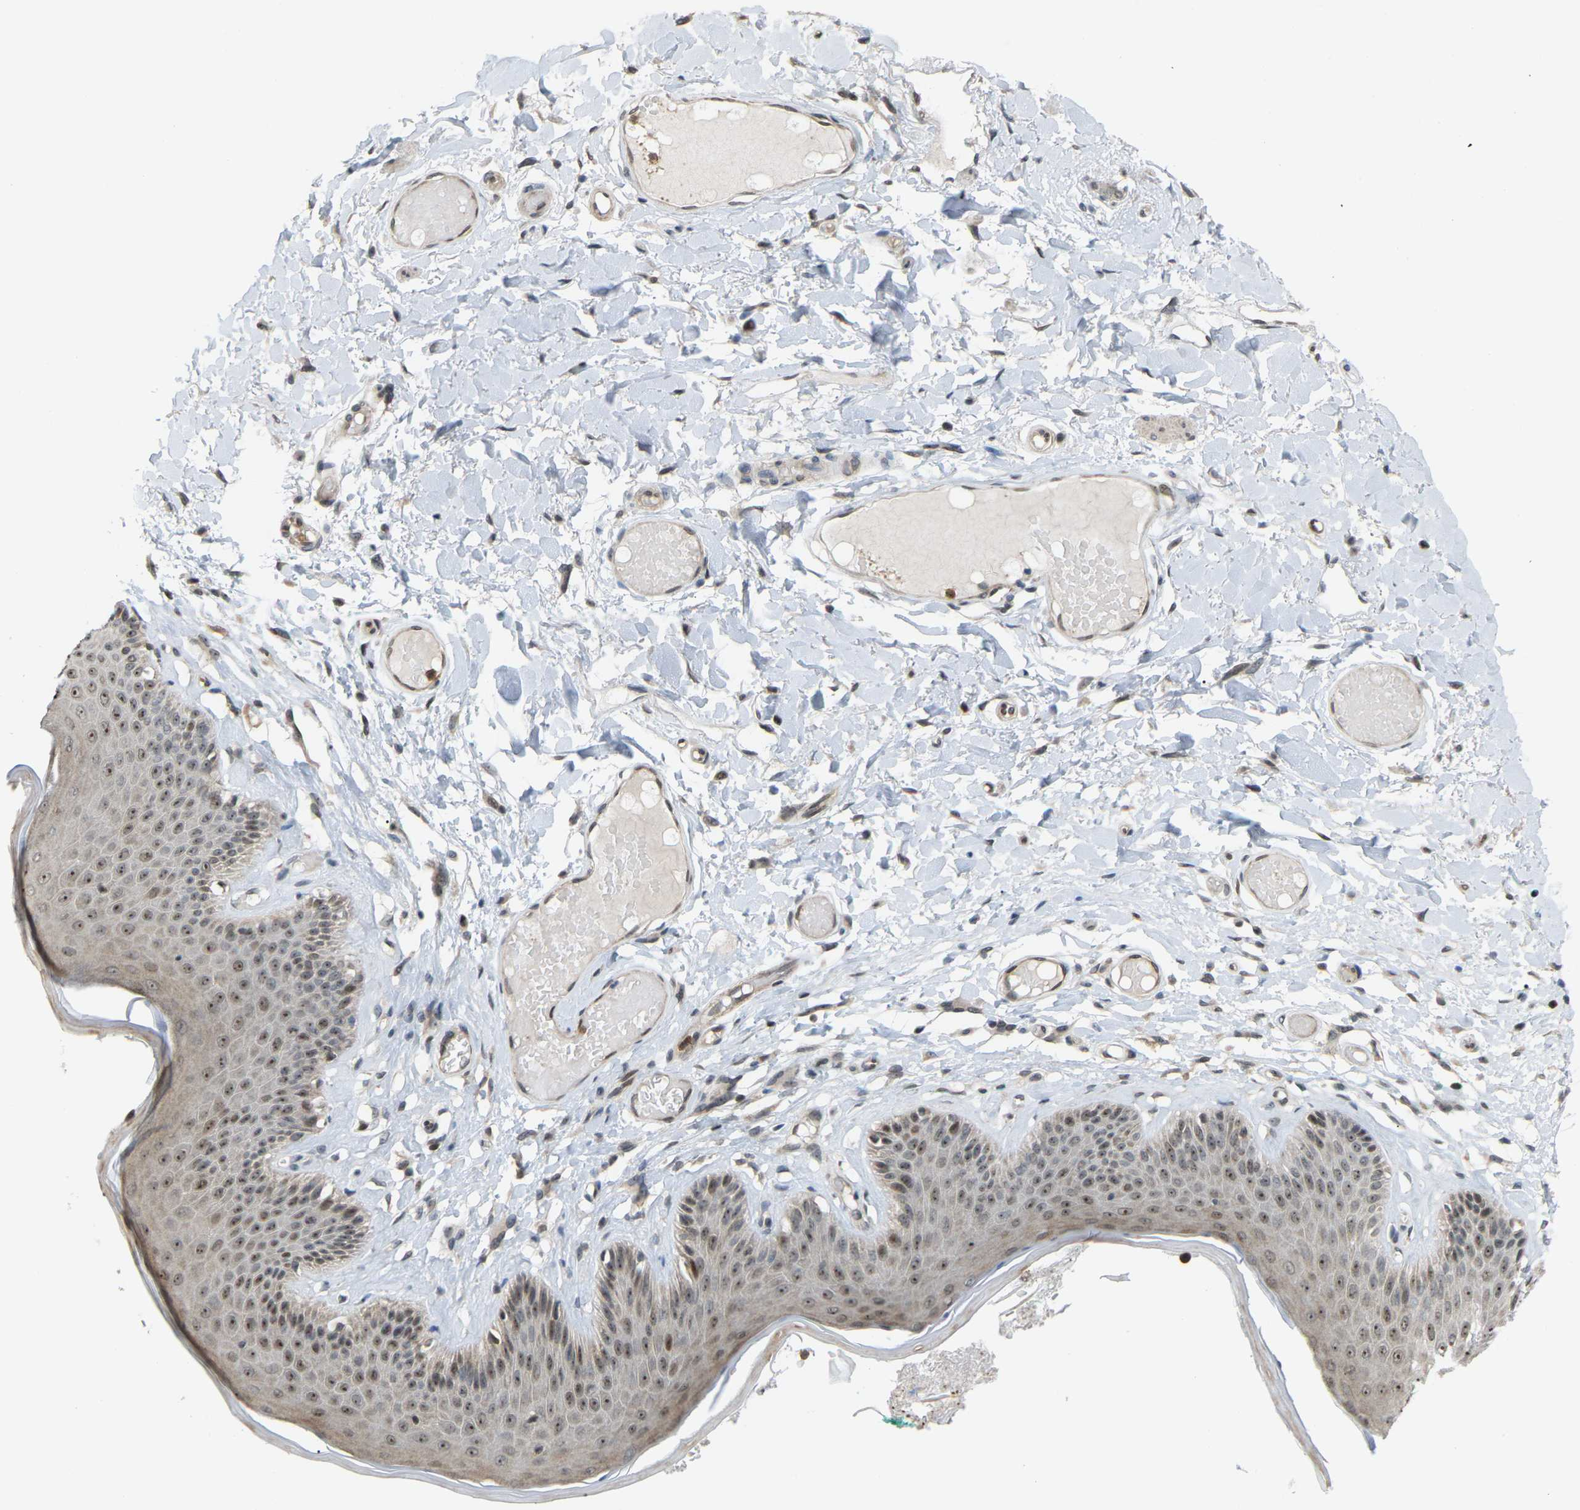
{"staining": {"intensity": "moderate", "quantity": "25%-75%", "location": "cytoplasmic/membranous,nuclear"}, "tissue": "skin", "cell_type": "Epidermal cells", "image_type": "normal", "snomed": [{"axis": "morphology", "description": "Normal tissue, NOS"}, {"axis": "topography", "description": "Vulva"}], "caption": "The histopathology image exhibits staining of benign skin, revealing moderate cytoplasmic/membranous,nuclear protein expression (brown color) within epidermal cells. (DAB (3,3'-diaminobenzidine) = brown stain, brightfield microscopy at high magnification).", "gene": "CROT", "patient": {"sex": "female", "age": 73}}